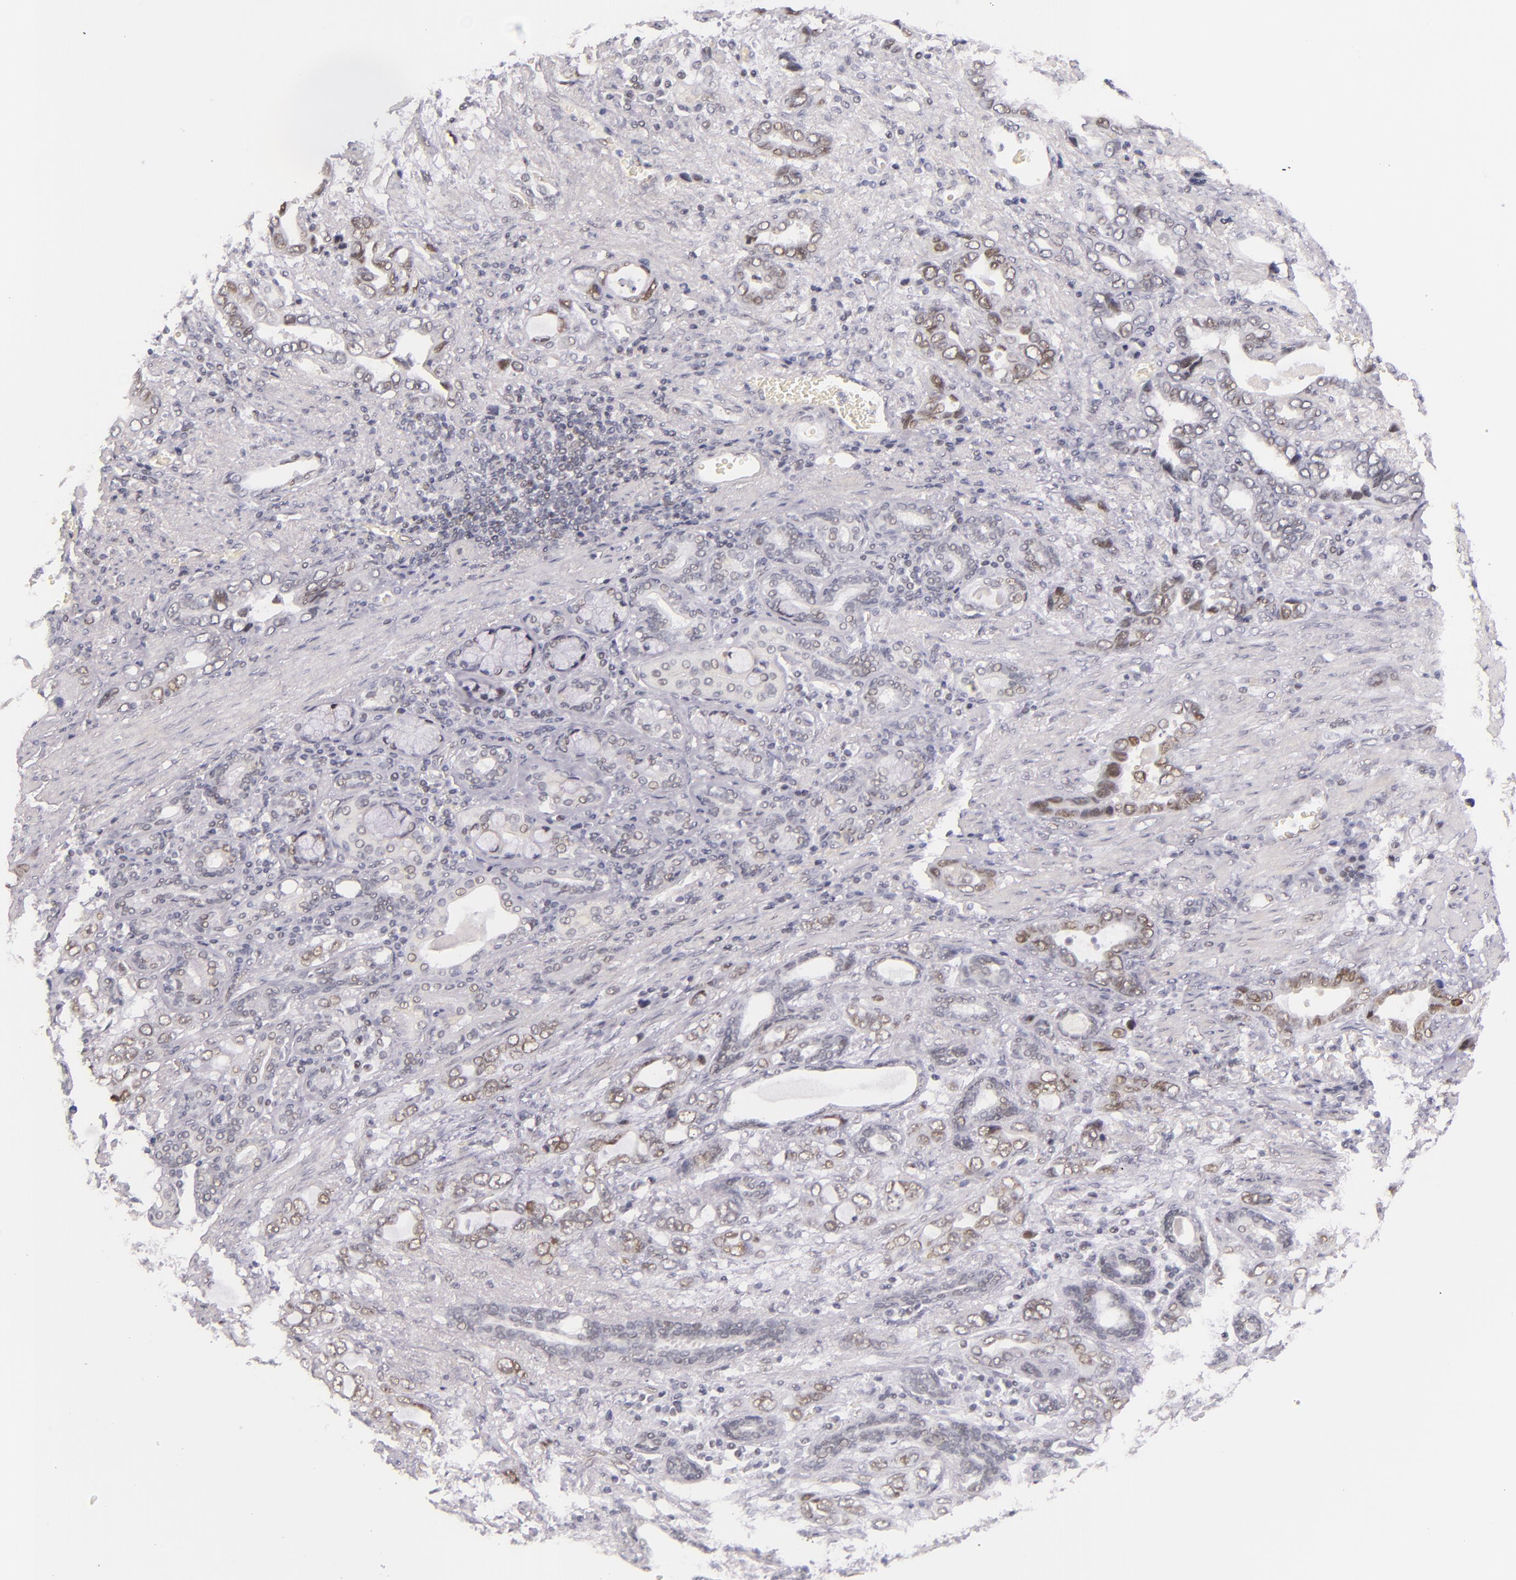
{"staining": {"intensity": "negative", "quantity": "none", "location": "none"}, "tissue": "stomach cancer", "cell_type": "Tumor cells", "image_type": "cancer", "snomed": [{"axis": "morphology", "description": "Adenocarcinoma, NOS"}, {"axis": "topography", "description": "Stomach"}], "caption": "A photomicrograph of stomach adenocarcinoma stained for a protein demonstrates no brown staining in tumor cells.", "gene": "BCL3", "patient": {"sex": "male", "age": 78}}